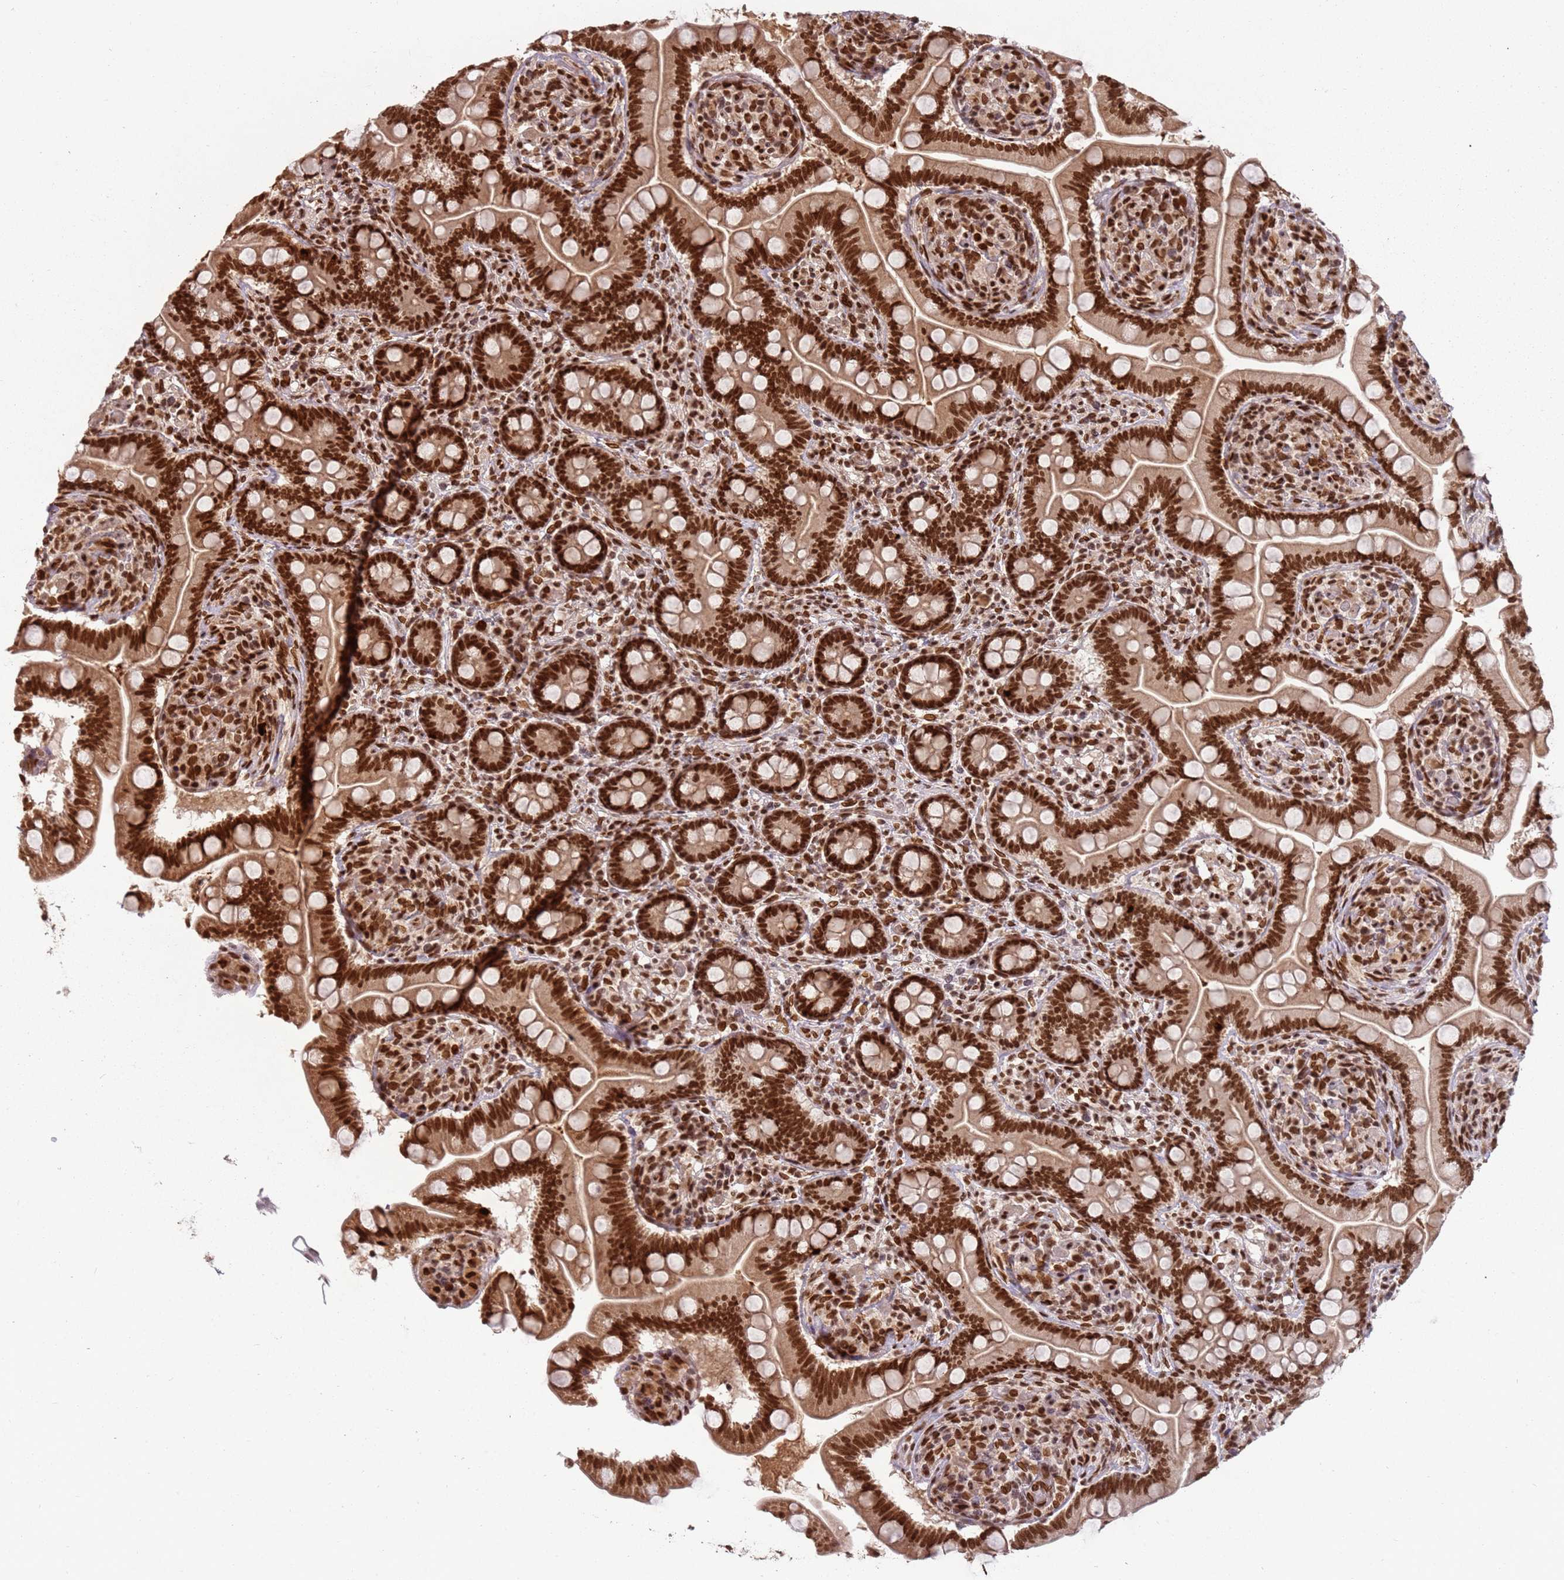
{"staining": {"intensity": "strong", "quantity": ">75%", "location": "nuclear"}, "tissue": "small intestine", "cell_type": "Glandular cells", "image_type": "normal", "snomed": [{"axis": "morphology", "description": "Normal tissue, NOS"}, {"axis": "topography", "description": "Small intestine"}], "caption": "Small intestine stained with a brown dye shows strong nuclear positive positivity in about >75% of glandular cells.", "gene": "TENT4A", "patient": {"sex": "female", "age": 64}}